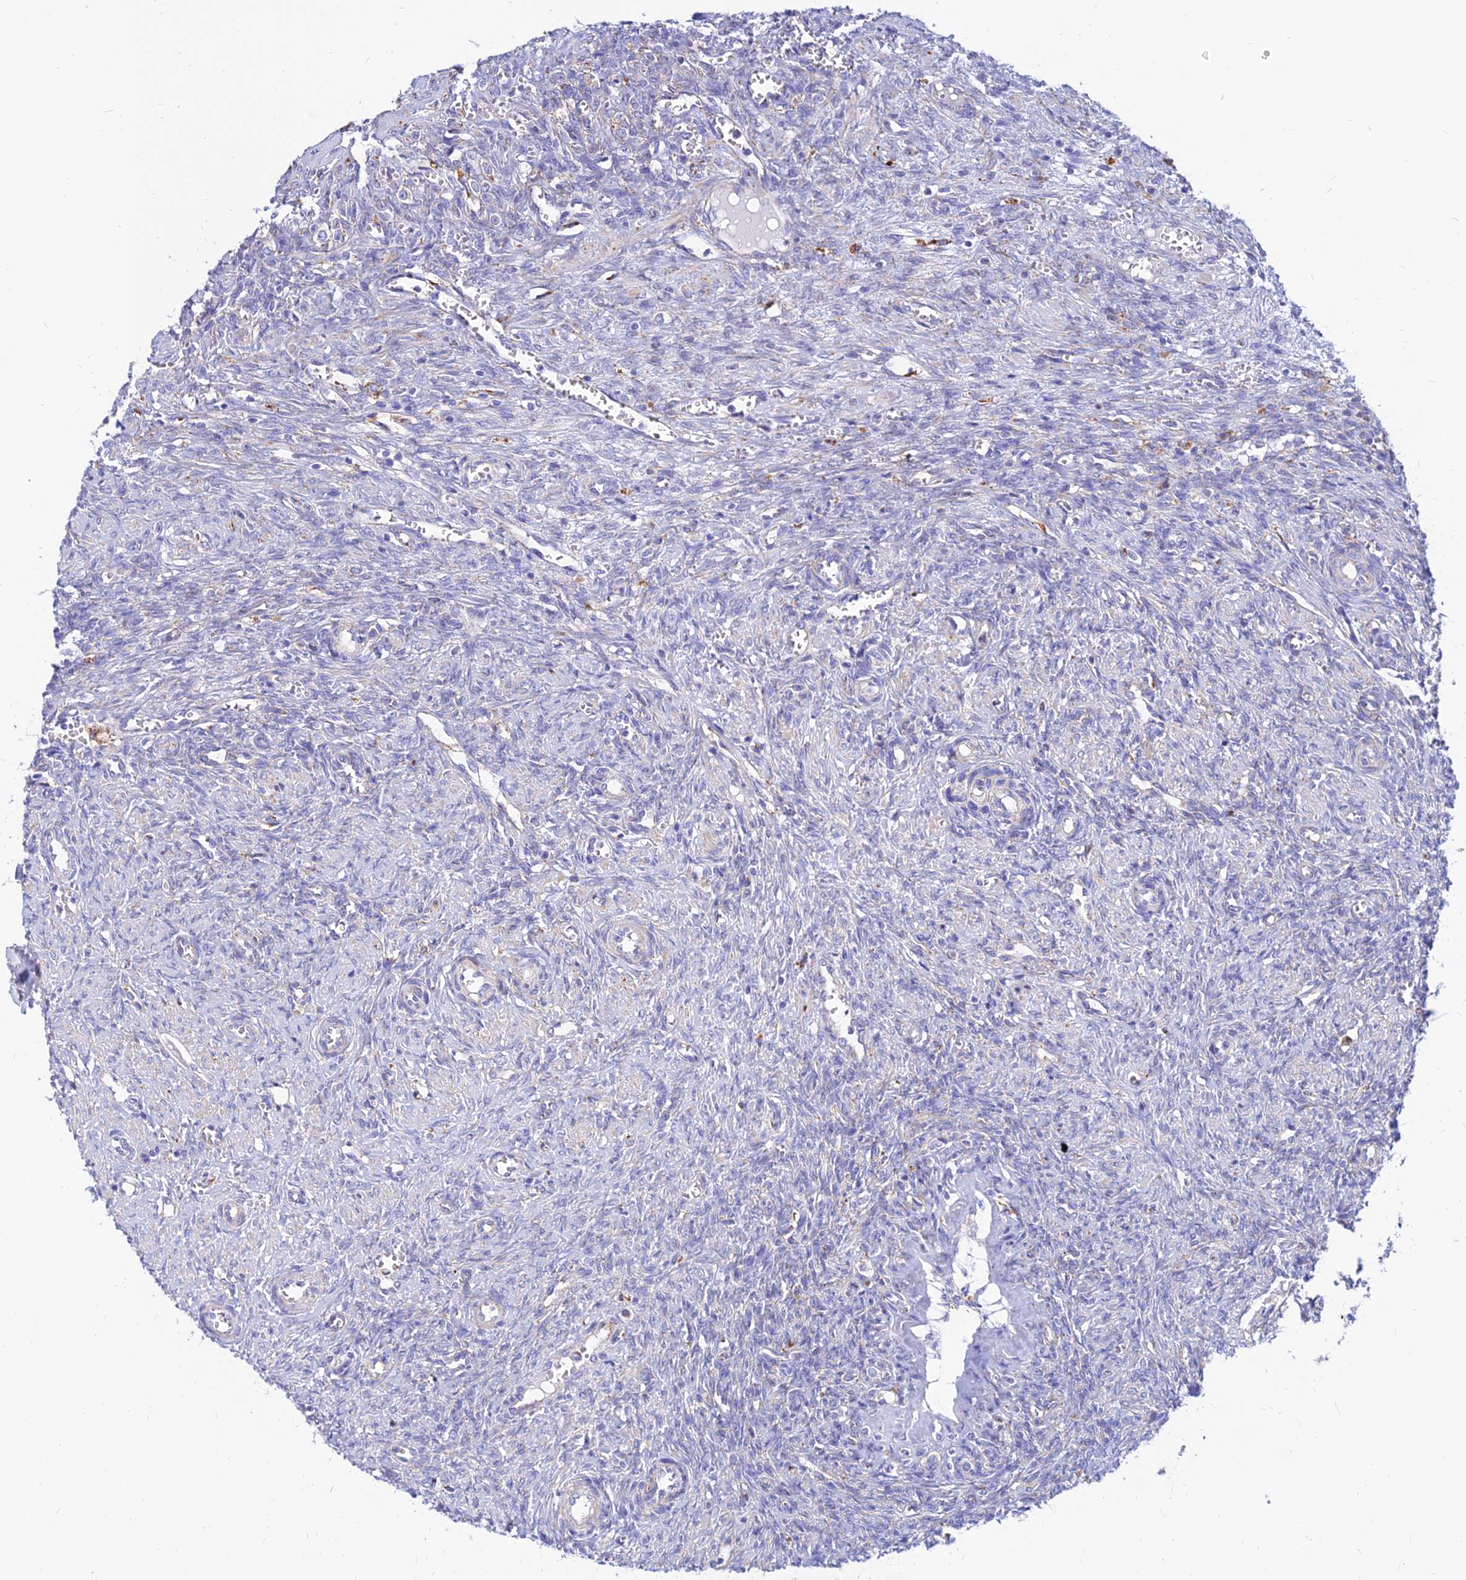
{"staining": {"intensity": "negative", "quantity": "none", "location": "none"}, "tissue": "ovary", "cell_type": "Follicle cells", "image_type": "normal", "snomed": [{"axis": "morphology", "description": "Normal tissue, NOS"}, {"axis": "topography", "description": "Ovary"}], "caption": "Normal ovary was stained to show a protein in brown. There is no significant staining in follicle cells.", "gene": "SPNS1", "patient": {"sex": "female", "age": 41}}